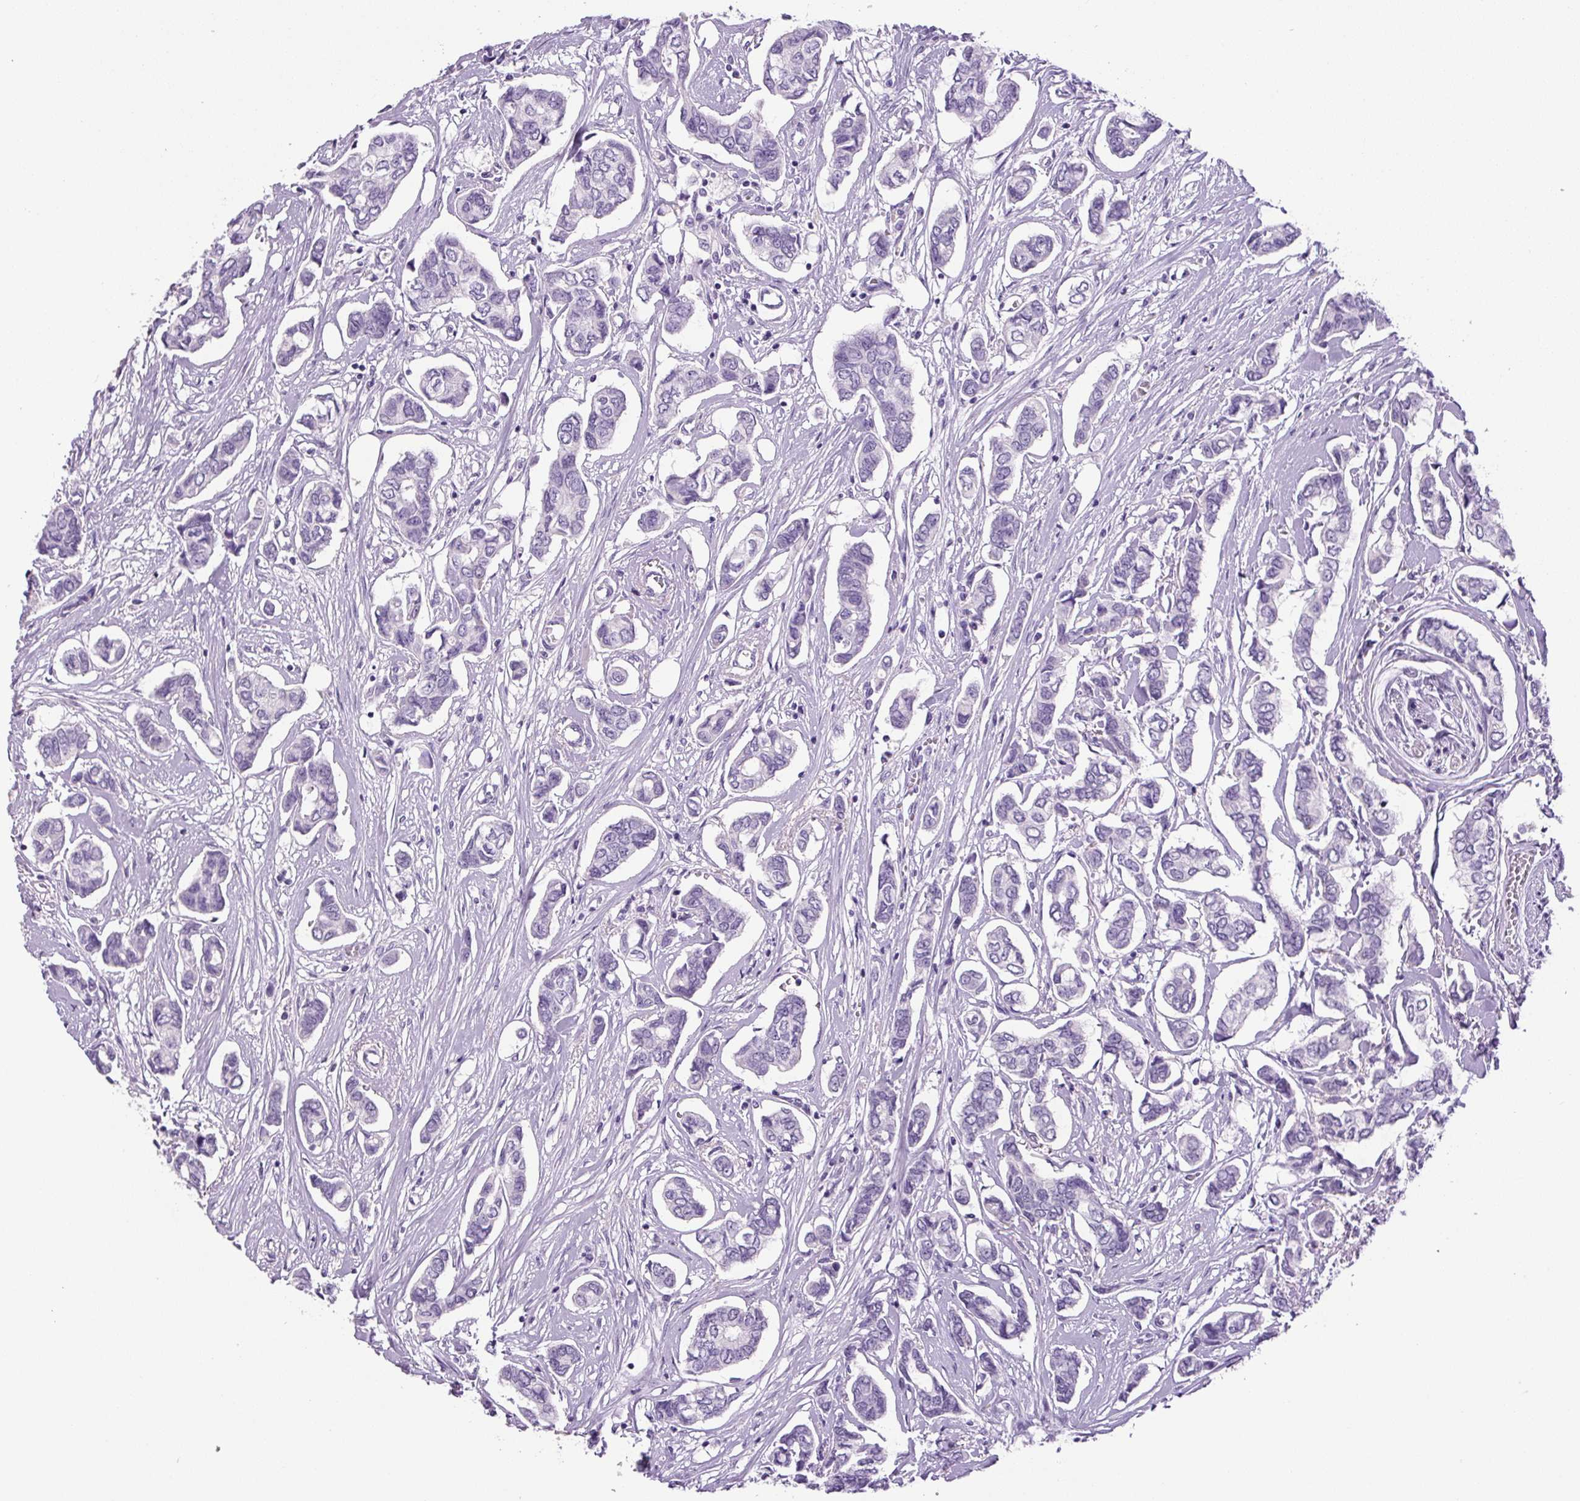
{"staining": {"intensity": "negative", "quantity": "none", "location": "none"}, "tissue": "breast cancer", "cell_type": "Tumor cells", "image_type": "cancer", "snomed": [{"axis": "morphology", "description": "Duct carcinoma"}, {"axis": "topography", "description": "Breast"}], "caption": "Immunohistochemistry micrograph of human breast infiltrating ductal carcinoma stained for a protein (brown), which exhibits no expression in tumor cells.", "gene": "CHGA", "patient": {"sex": "female", "age": 73}}